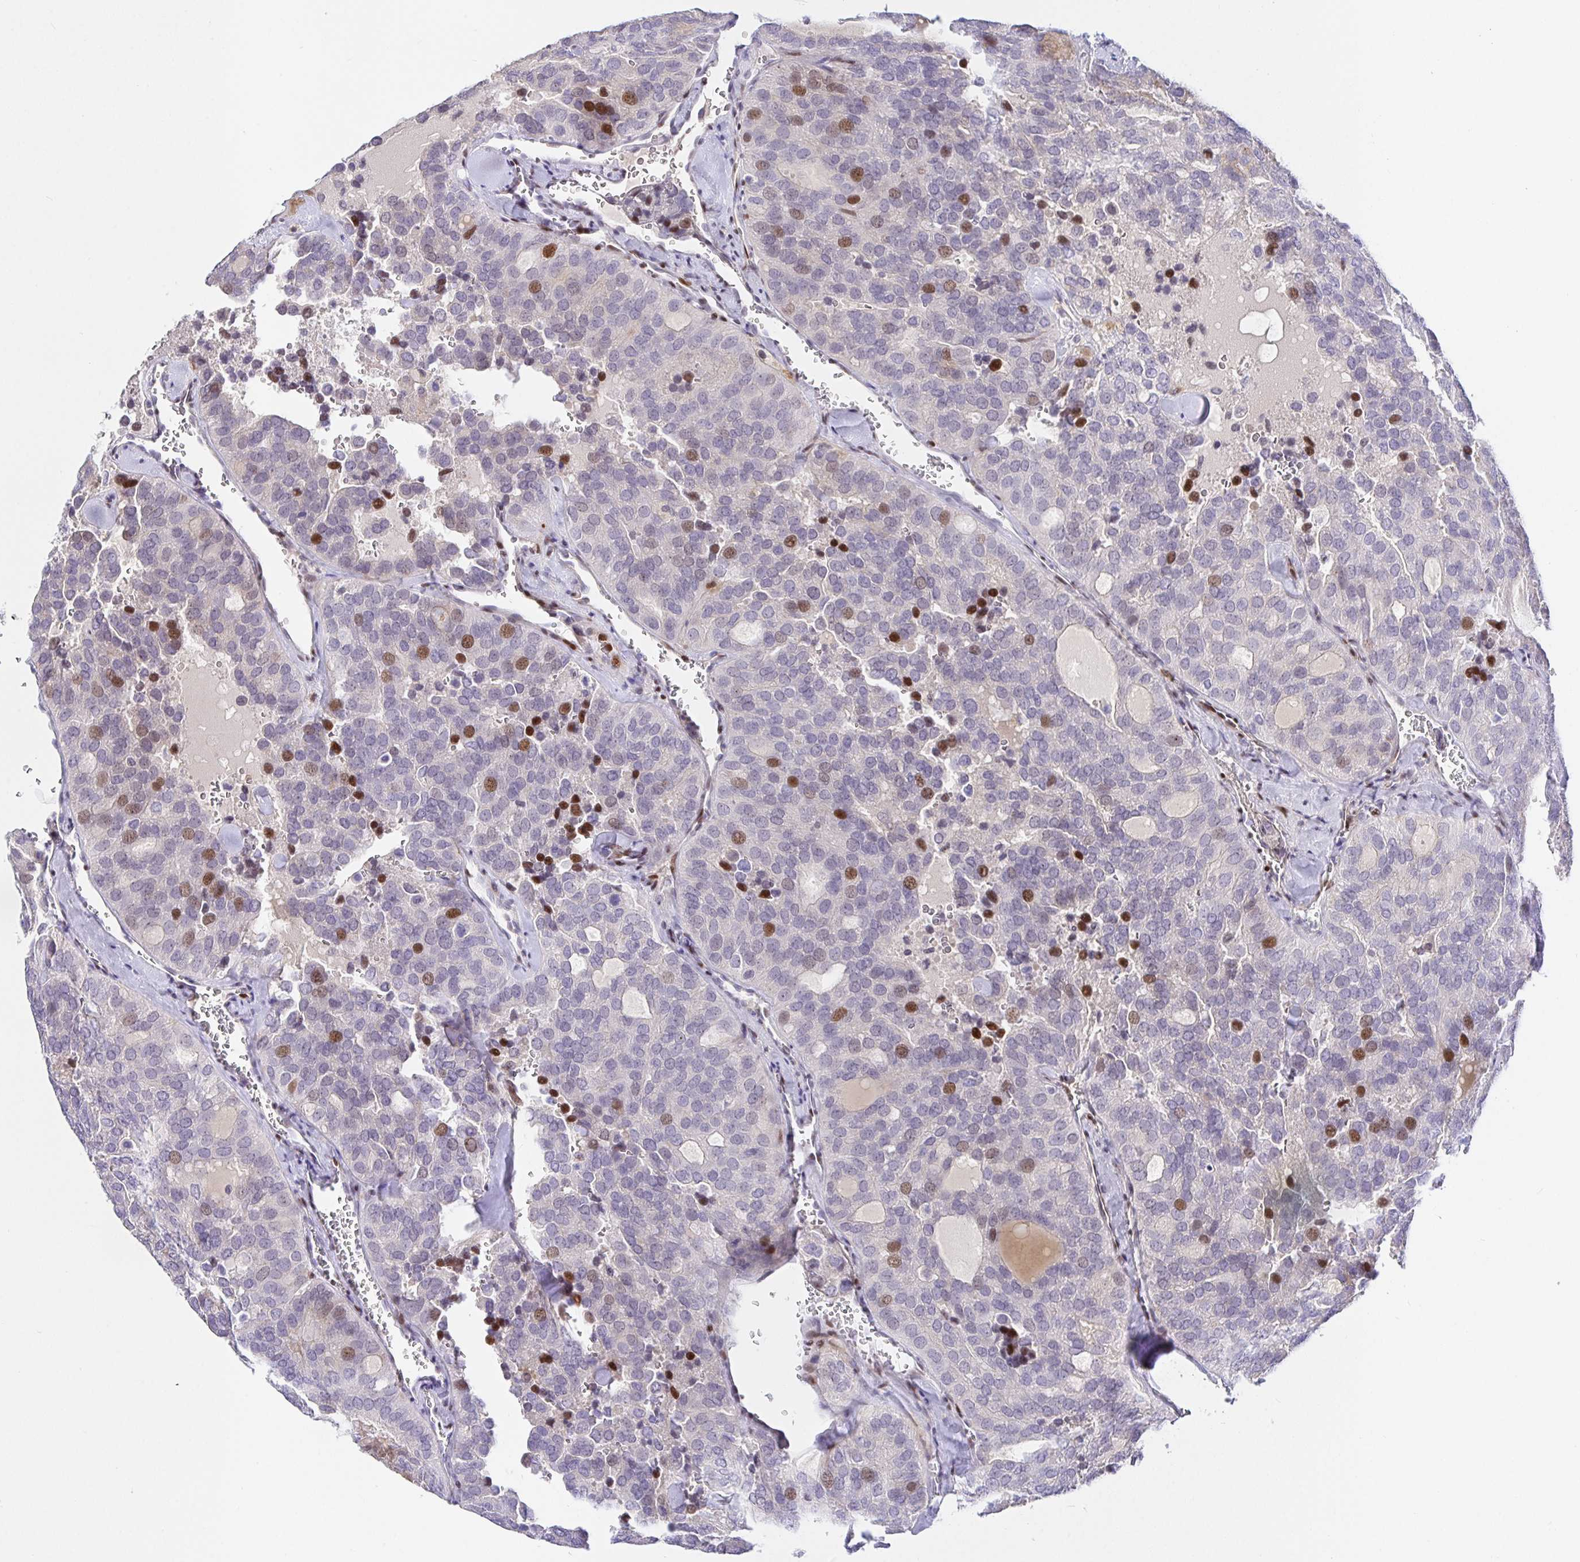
{"staining": {"intensity": "moderate", "quantity": "<25%", "location": "nuclear"}, "tissue": "thyroid cancer", "cell_type": "Tumor cells", "image_type": "cancer", "snomed": [{"axis": "morphology", "description": "Follicular adenoma carcinoma, NOS"}, {"axis": "topography", "description": "Thyroid gland"}], "caption": "This is a micrograph of IHC staining of follicular adenoma carcinoma (thyroid), which shows moderate positivity in the nuclear of tumor cells.", "gene": "KBTBD13", "patient": {"sex": "male", "age": 75}}